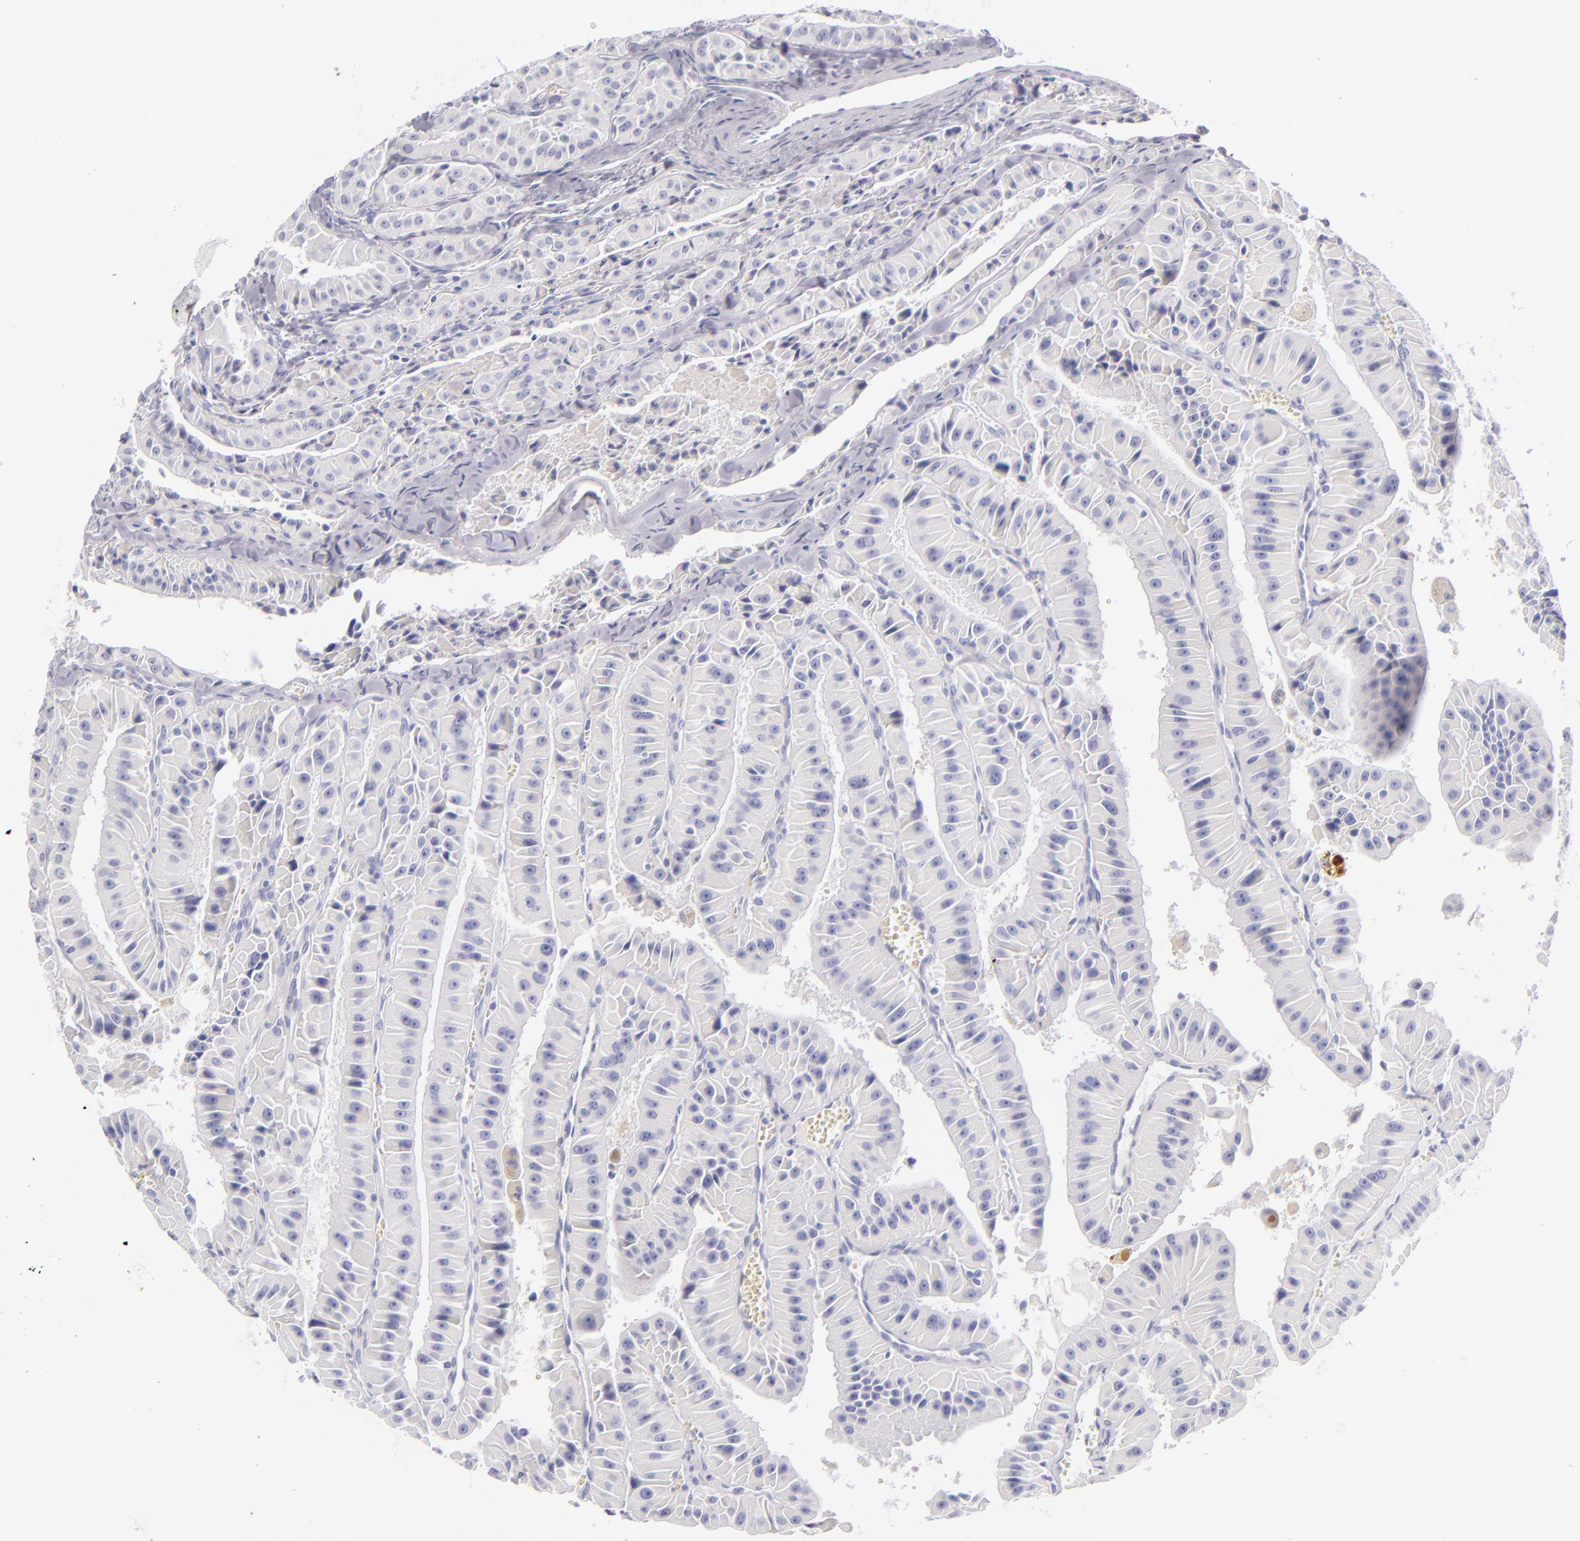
{"staining": {"intensity": "negative", "quantity": "none", "location": "none"}, "tissue": "thyroid cancer", "cell_type": "Tumor cells", "image_type": "cancer", "snomed": [{"axis": "morphology", "description": "Carcinoma, NOS"}, {"axis": "topography", "description": "Thyroid gland"}], "caption": "Carcinoma (thyroid) stained for a protein using IHC reveals no staining tumor cells.", "gene": "FABP1", "patient": {"sex": "male", "age": 76}}